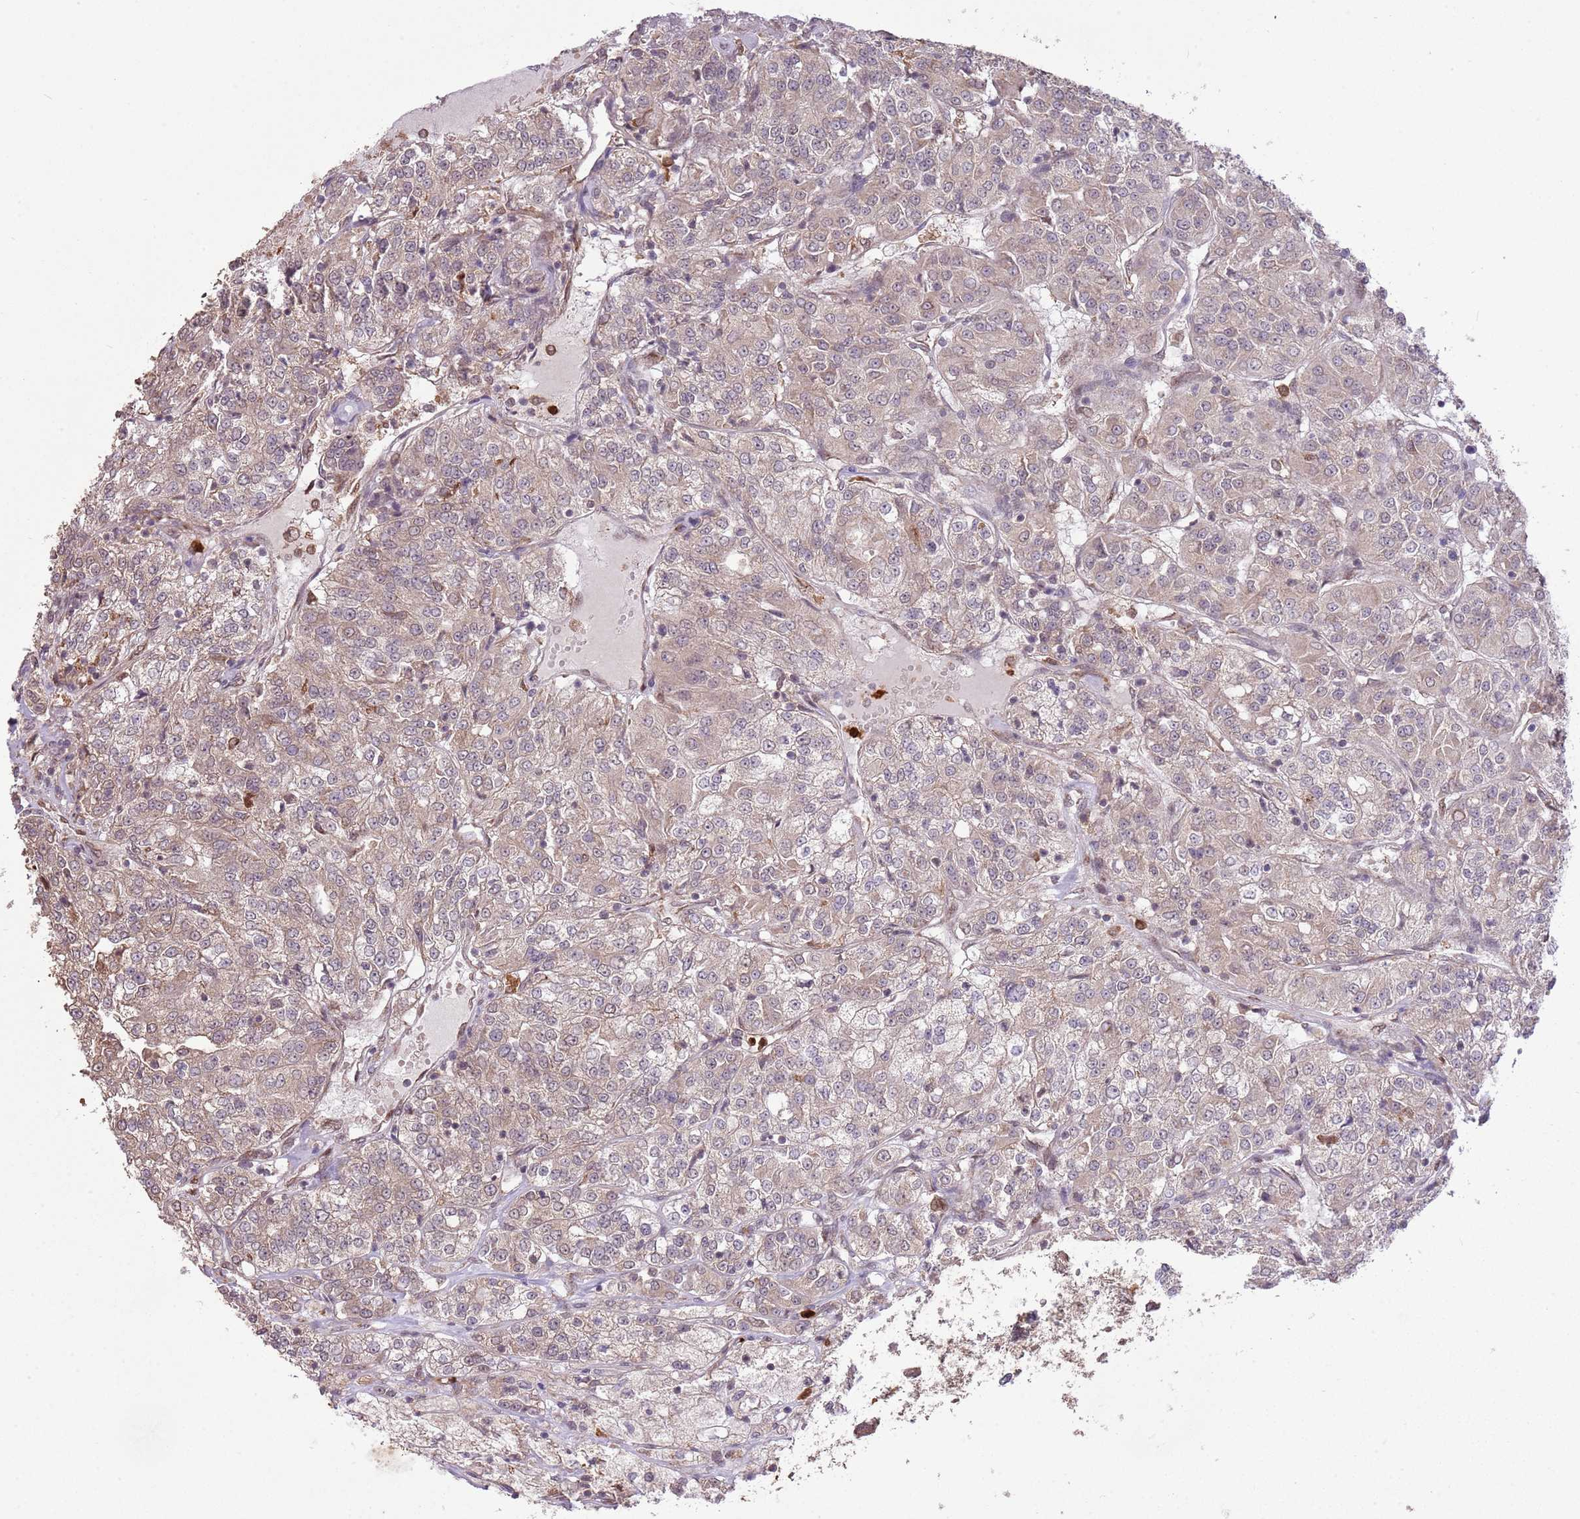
{"staining": {"intensity": "weak", "quantity": "25%-75%", "location": "cytoplasmic/membranous"}, "tissue": "renal cancer", "cell_type": "Tumor cells", "image_type": "cancer", "snomed": [{"axis": "morphology", "description": "Adenocarcinoma, NOS"}, {"axis": "topography", "description": "Kidney"}], "caption": "Weak cytoplasmic/membranous expression for a protein is appreciated in about 25%-75% of tumor cells of renal cancer using immunohistochemistry (IHC).", "gene": "AMIGO1", "patient": {"sex": "female", "age": 63}}